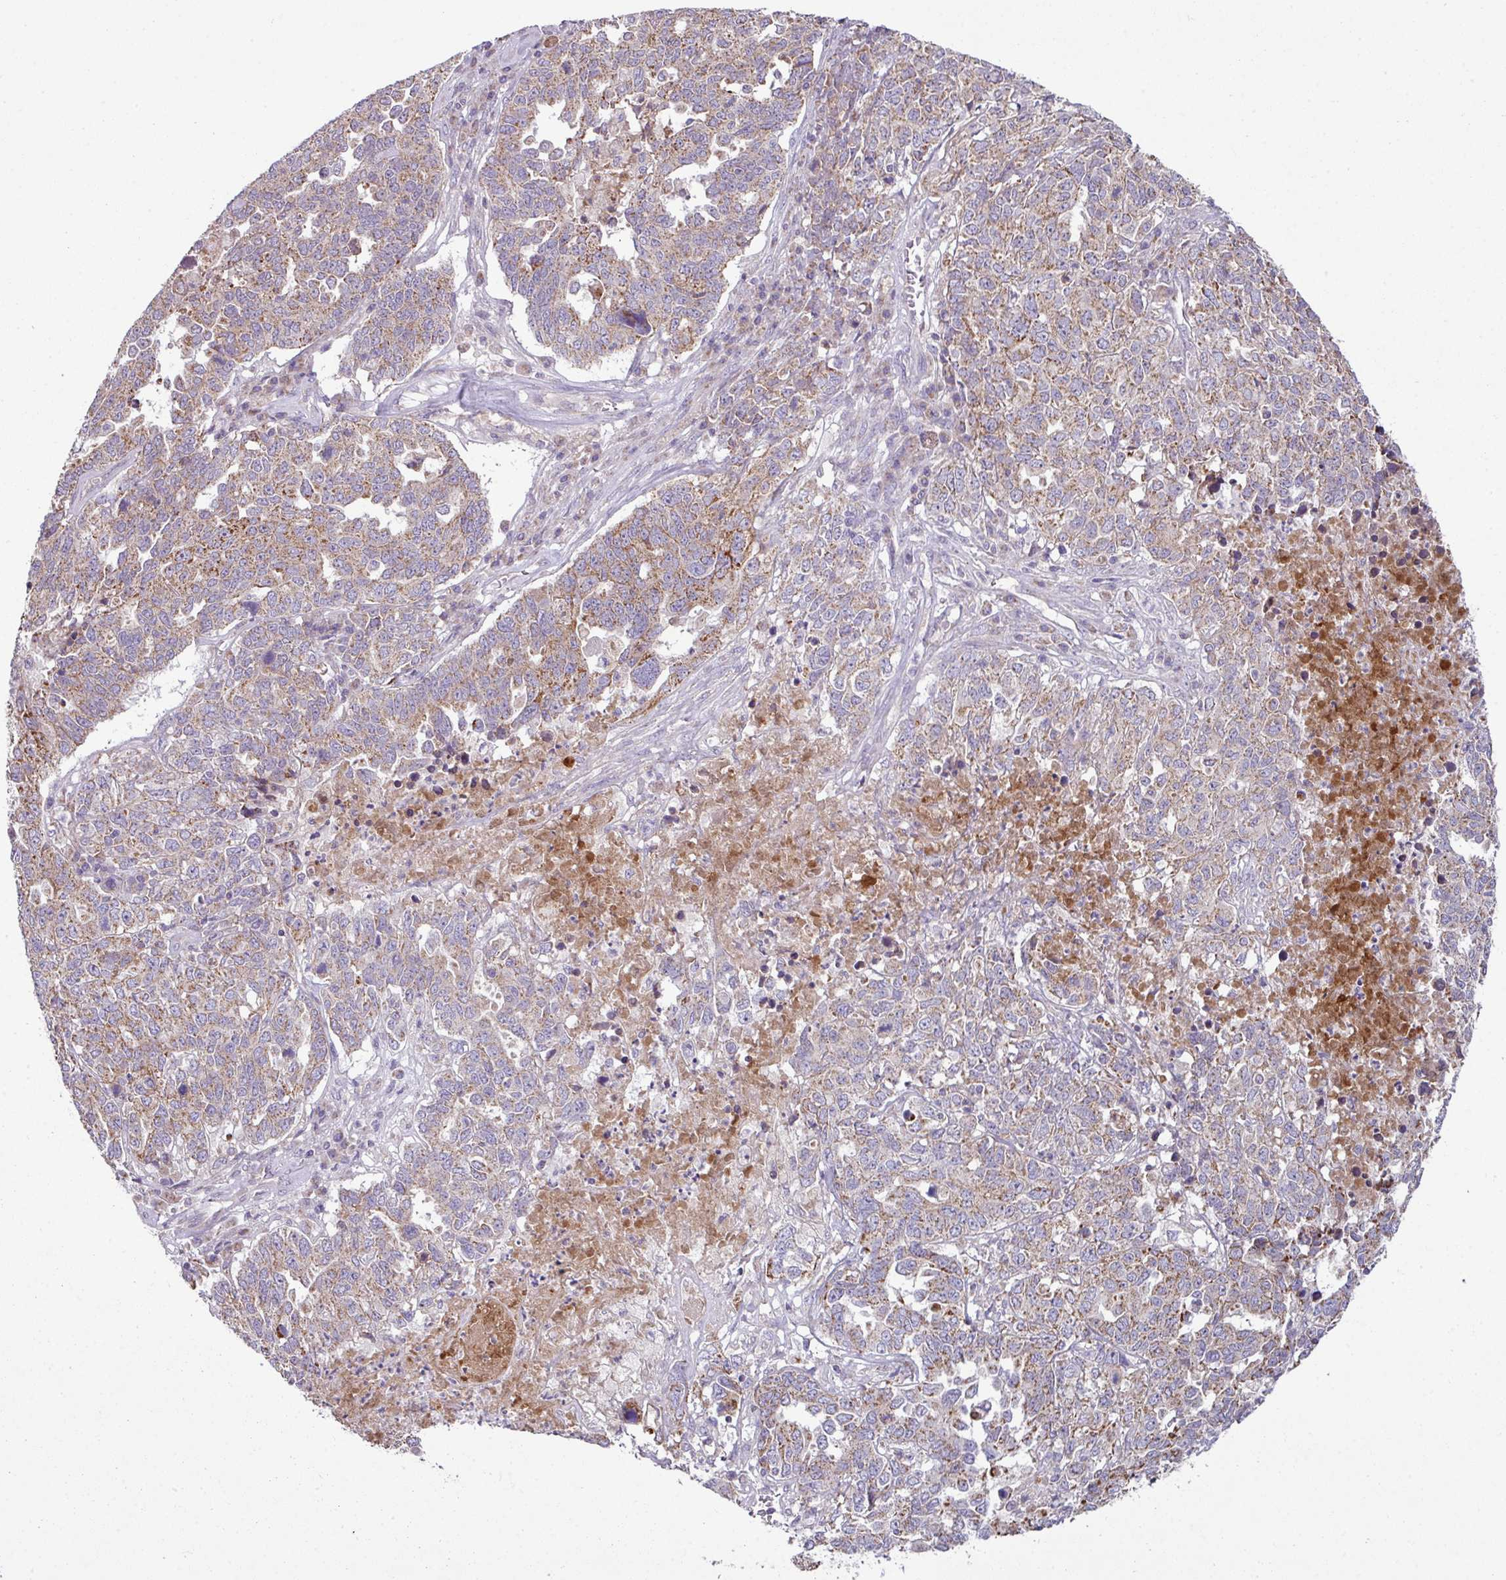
{"staining": {"intensity": "moderate", "quantity": ">75%", "location": "cytoplasmic/membranous"}, "tissue": "ovarian cancer", "cell_type": "Tumor cells", "image_type": "cancer", "snomed": [{"axis": "morphology", "description": "Carcinoma, endometroid"}, {"axis": "topography", "description": "Ovary"}], "caption": "Immunohistochemical staining of ovarian cancer shows medium levels of moderate cytoplasmic/membranous positivity in about >75% of tumor cells.", "gene": "LRRC9", "patient": {"sex": "female", "age": 62}}